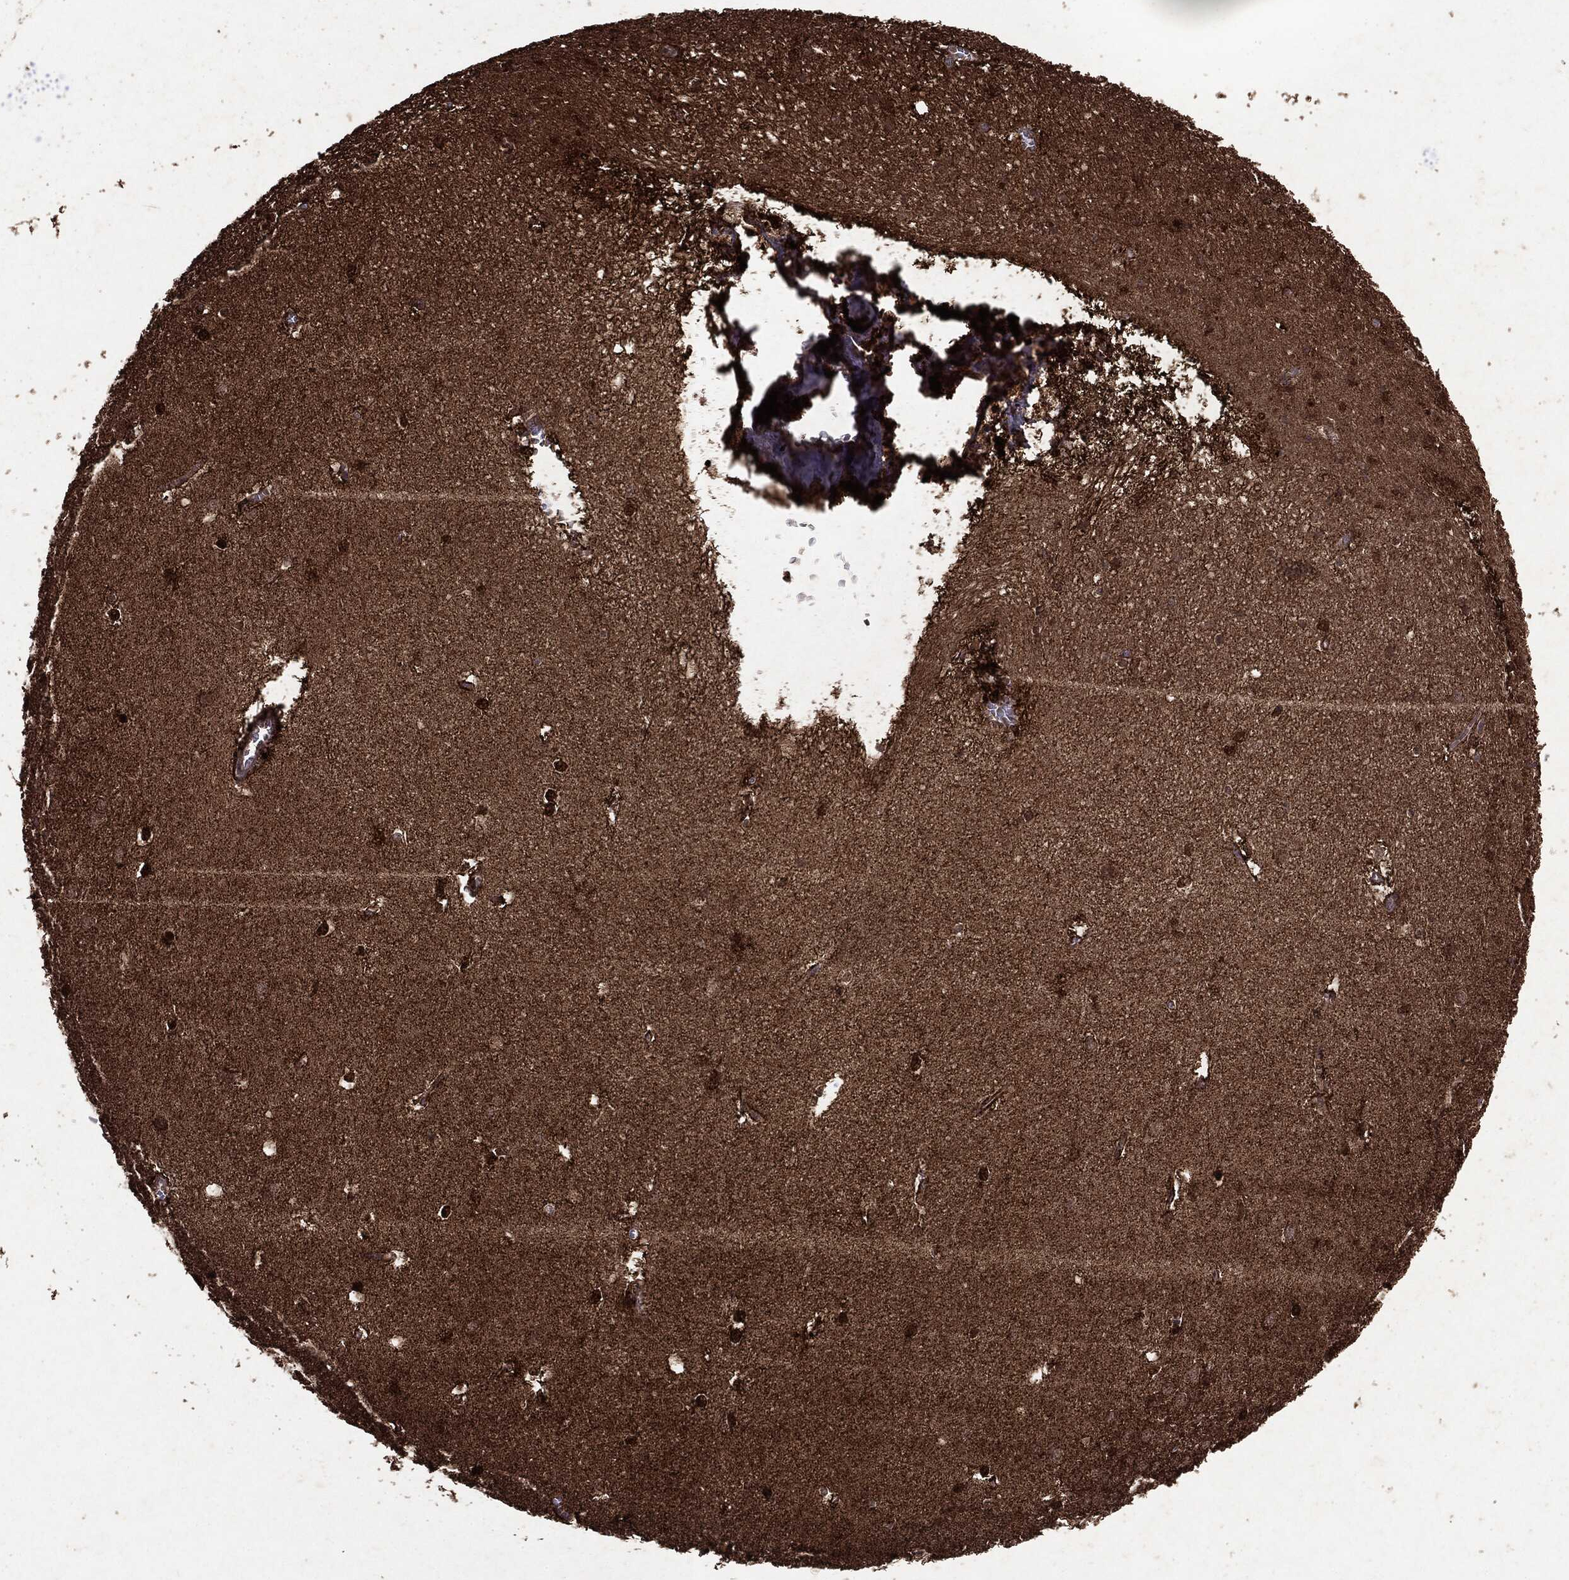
{"staining": {"intensity": "strong", "quantity": "<25%", "location": "cytoplasmic/membranous,nuclear"}, "tissue": "hippocampus", "cell_type": "Glial cells", "image_type": "normal", "snomed": [{"axis": "morphology", "description": "Normal tissue, NOS"}, {"axis": "topography", "description": "Hippocampus"}], "caption": "Immunohistochemistry micrograph of benign hippocampus stained for a protein (brown), which reveals medium levels of strong cytoplasmic/membranous,nuclear positivity in about <25% of glial cells.", "gene": "PEBP1", "patient": {"sex": "female", "age": 64}}